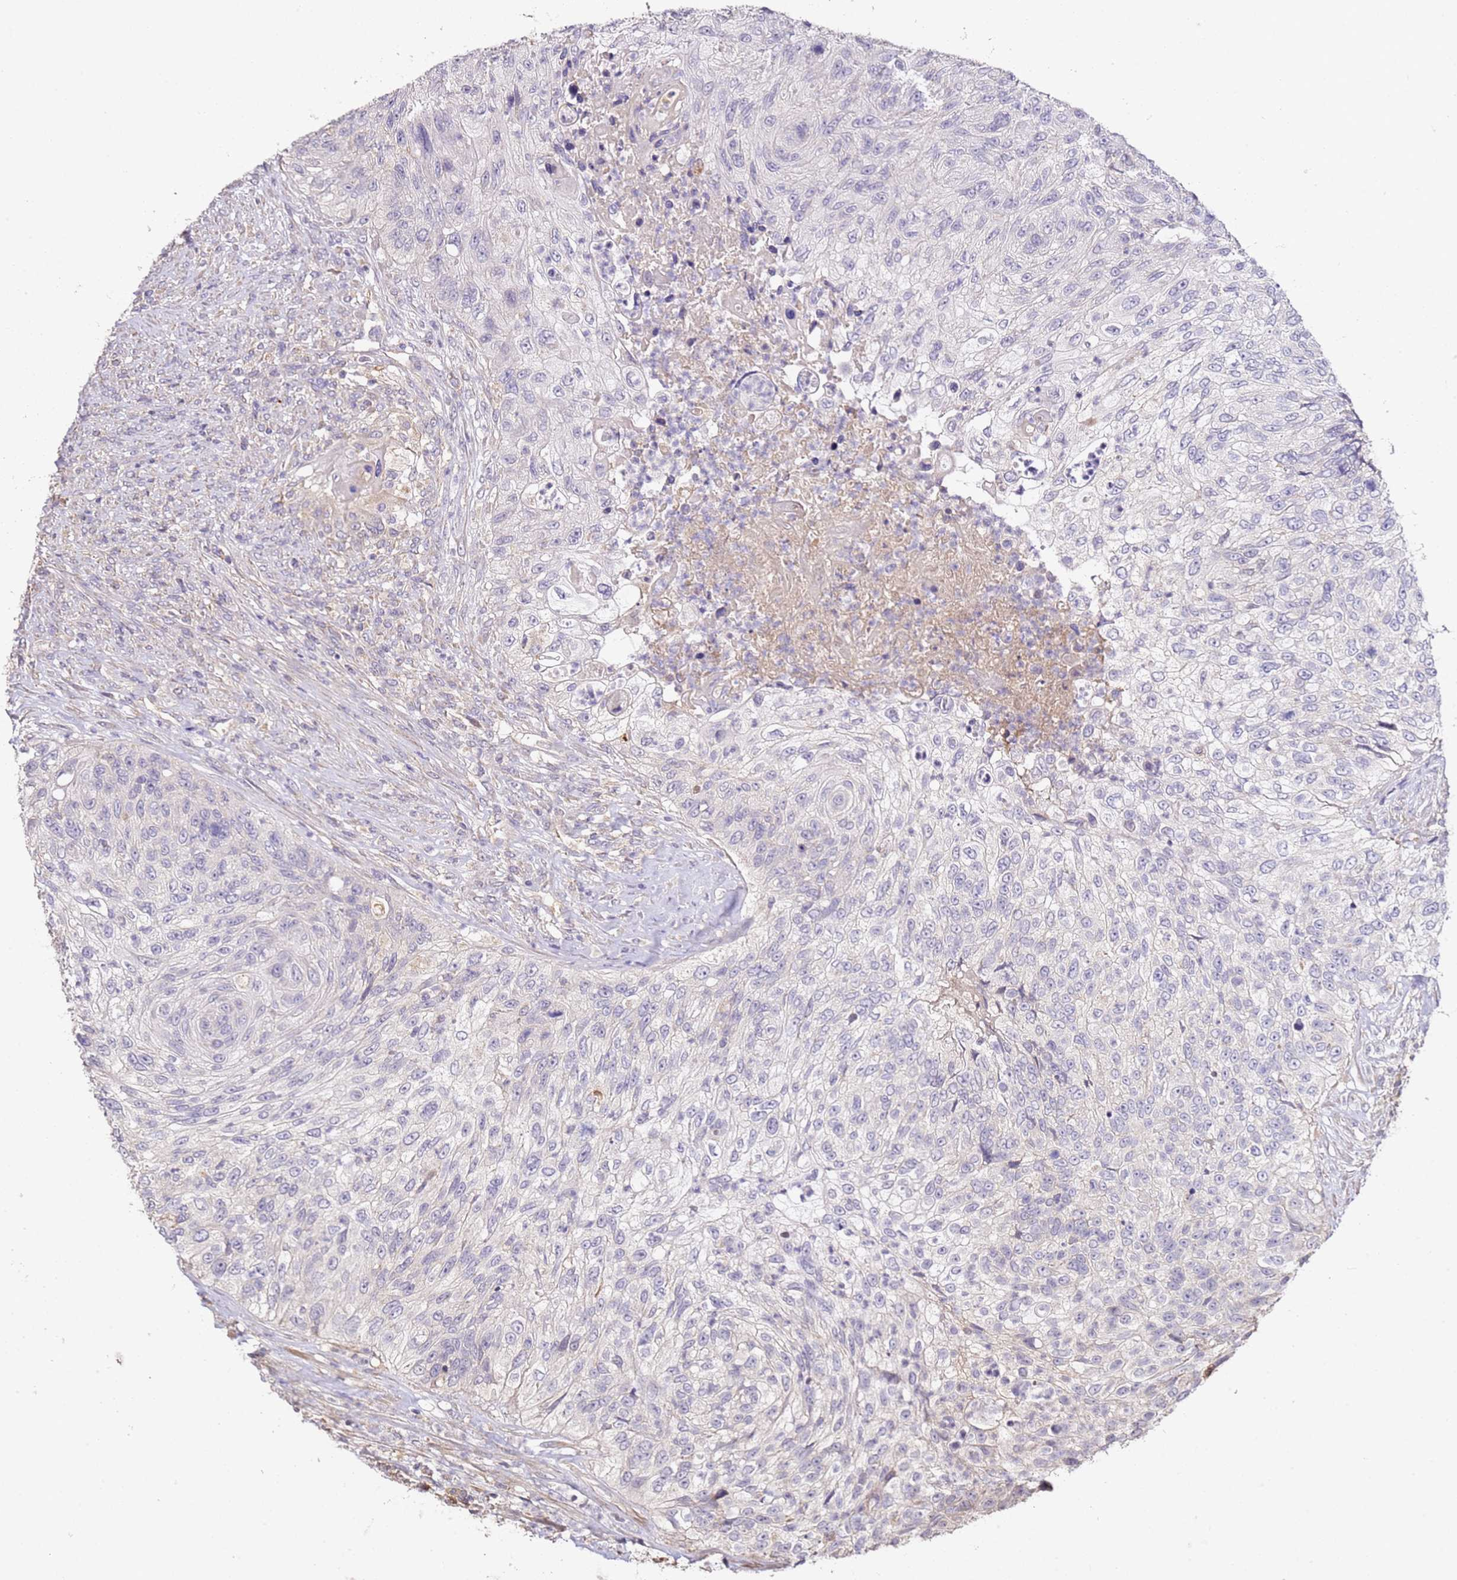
{"staining": {"intensity": "negative", "quantity": "none", "location": "none"}, "tissue": "urothelial cancer", "cell_type": "Tumor cells", "image_type": "cancer", "snomed": [{"axis": "morphology", "description": "Urothelial carcinoma, High grade"}, {"axis": "topography", "description": "Urinary bladder"}], "caption": "Immunohistochemistry (IHC) image of neoplastic tissue: human high-grade urothelial carcinoma stained with DAB shows no significant protein positivity in tumor cells. Brightfield microscopy of immunohistochemistry (IHC) stained with DAB (brown) and hematoxylin (blue), captured at high magnification.", "gene": "OR2B11", "patient": {"sex": "female", "age": 60}}